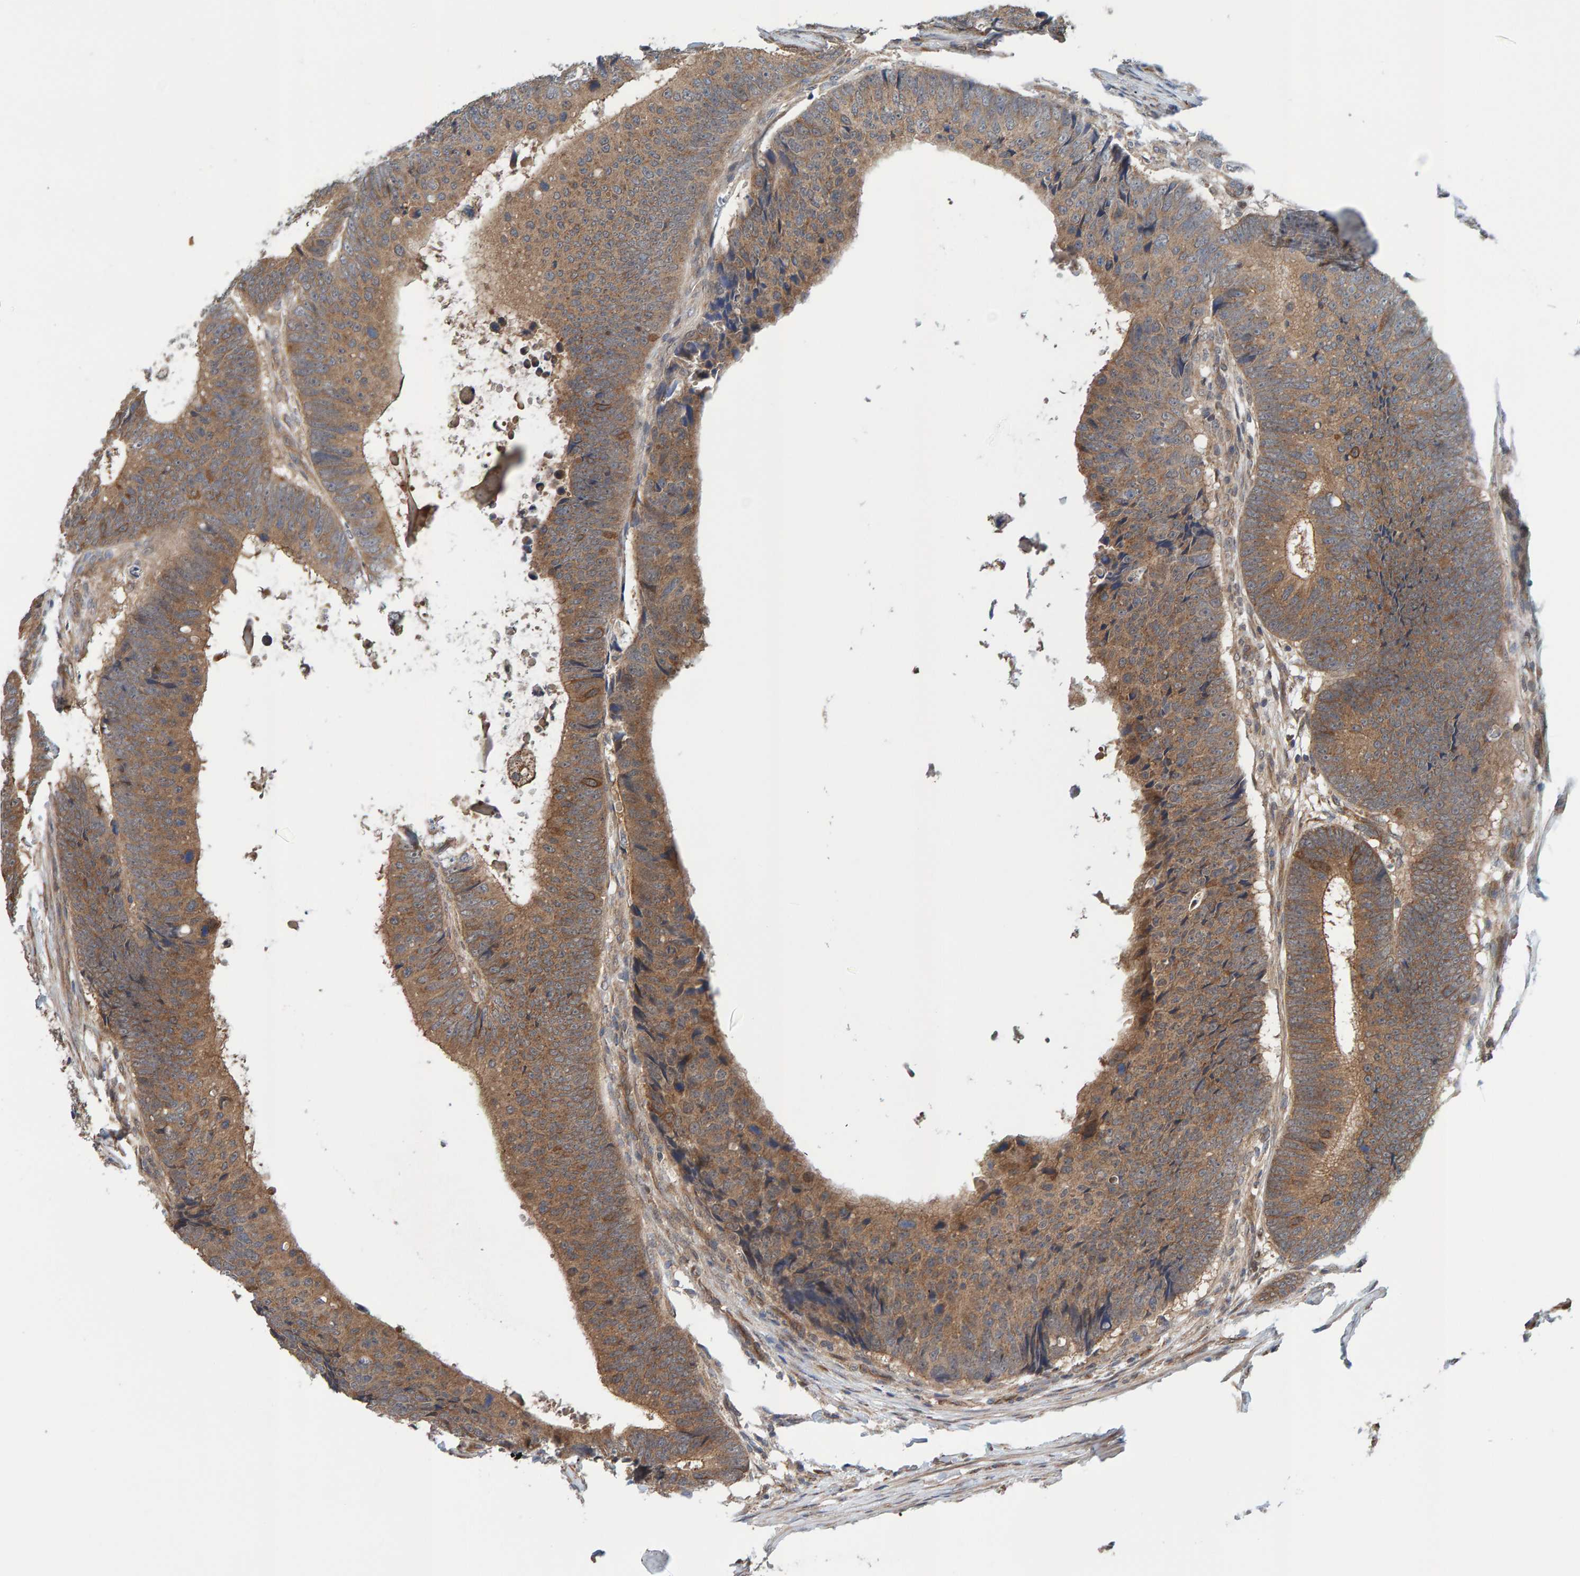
{"staining": {"intensity": "moderate", "quantity": ">75%", "location": "cytoplasmic/membranous"}, "tissue": "colorectal cancer", "cell_type": "Tumor cells", "image_type": "cancer", "snomed": [{"axis": "morphology", "description": "Adenocarcinoma, NOS"}, {"axis": "topography", "description": "Colon"}], "caption": "Immunohistochemical staining of human colorectal adenocarcinoma exhibits medium levels of moderate cytoplasmic/membranous protein positivity in about >75% of tumor cells.", "gene": "SCRN2", "patient": {"sex": "male", "age": 56}}